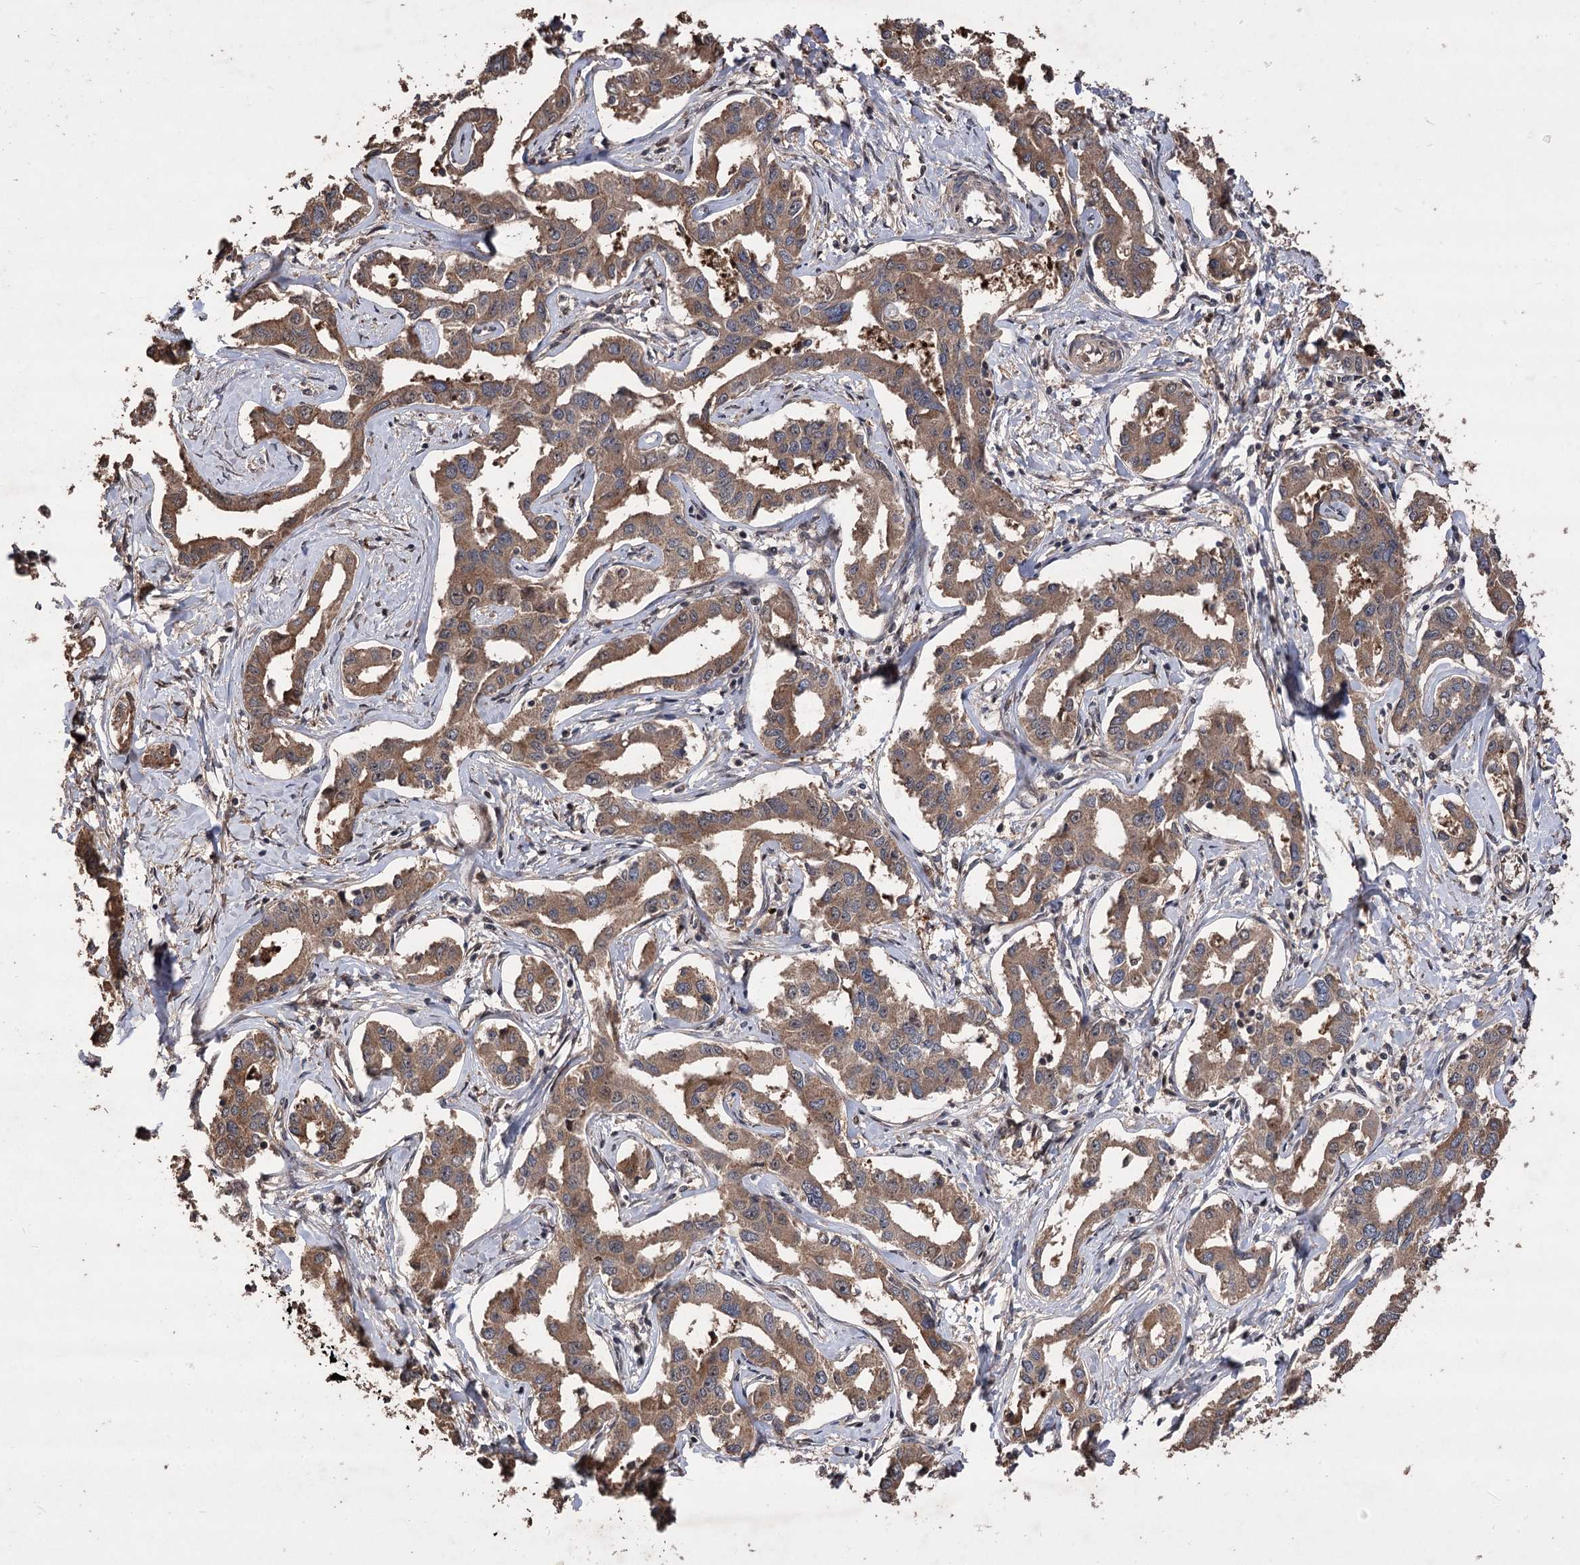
{"staining": {"intensity": "moderate", "quantity": ">75%", "location": "cytoplasmic/membranous"}, "tissue": "liver cancer", "cell_type": "Tumor cells", "image_type": "cancer", "snomed": [{"axis": "morphology", "description": "Cholangiocarcinoma"}, {"axis": "topography", "description": "Liver"}], "caption": "Liver cancer (cholangiocarcinoma) stained for a protein (brown) demonstrates moderate cytoplasmic/membranous positive positivity in about >75% of tumor cells.", "gene": "RASSF3", "patient": {"sex": "male", "age": 59}}